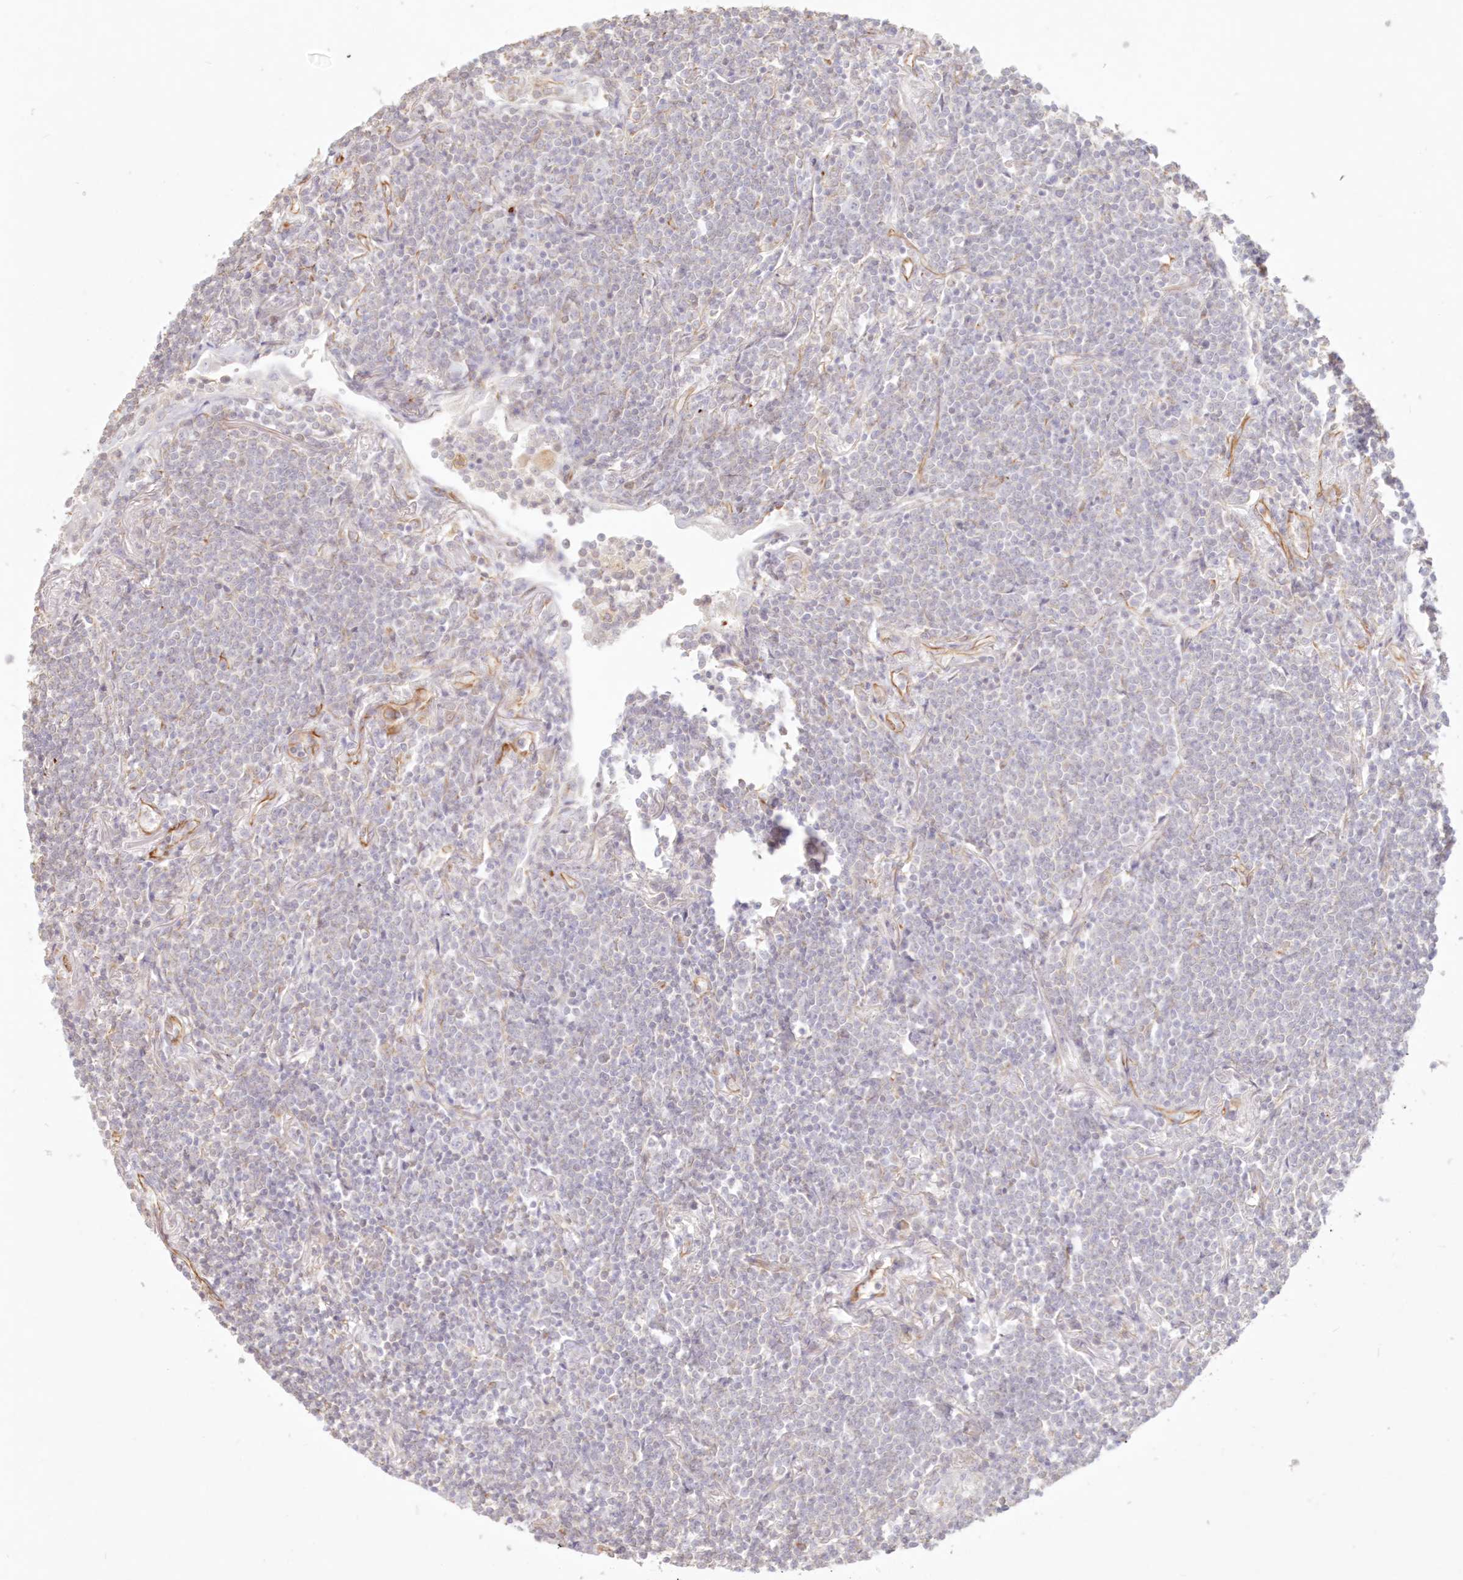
{"staining": {"intensity": "negative", "quantity": "none", "location": "none"}, "tissue": "lymphoma", "cell_type": "Tumor cells", "image_type": "cancer", "snomed": [{"axis": "morphology", "description": "Malignant lymphoma, non-Hodgkin's type, Low grade"}, {"axis": "topography", "description": "Lung"}], "caption": "This micrograph is of low-grade malignant lymphoma, non-Hodgkin's type stained with immunohistochemistry to label a protein in brown with the nuclei are counter-stained blue. There is no expression in tumor cells.", "gene": "DMRTB1", "patient": {"sex": "female", "age": 71}}